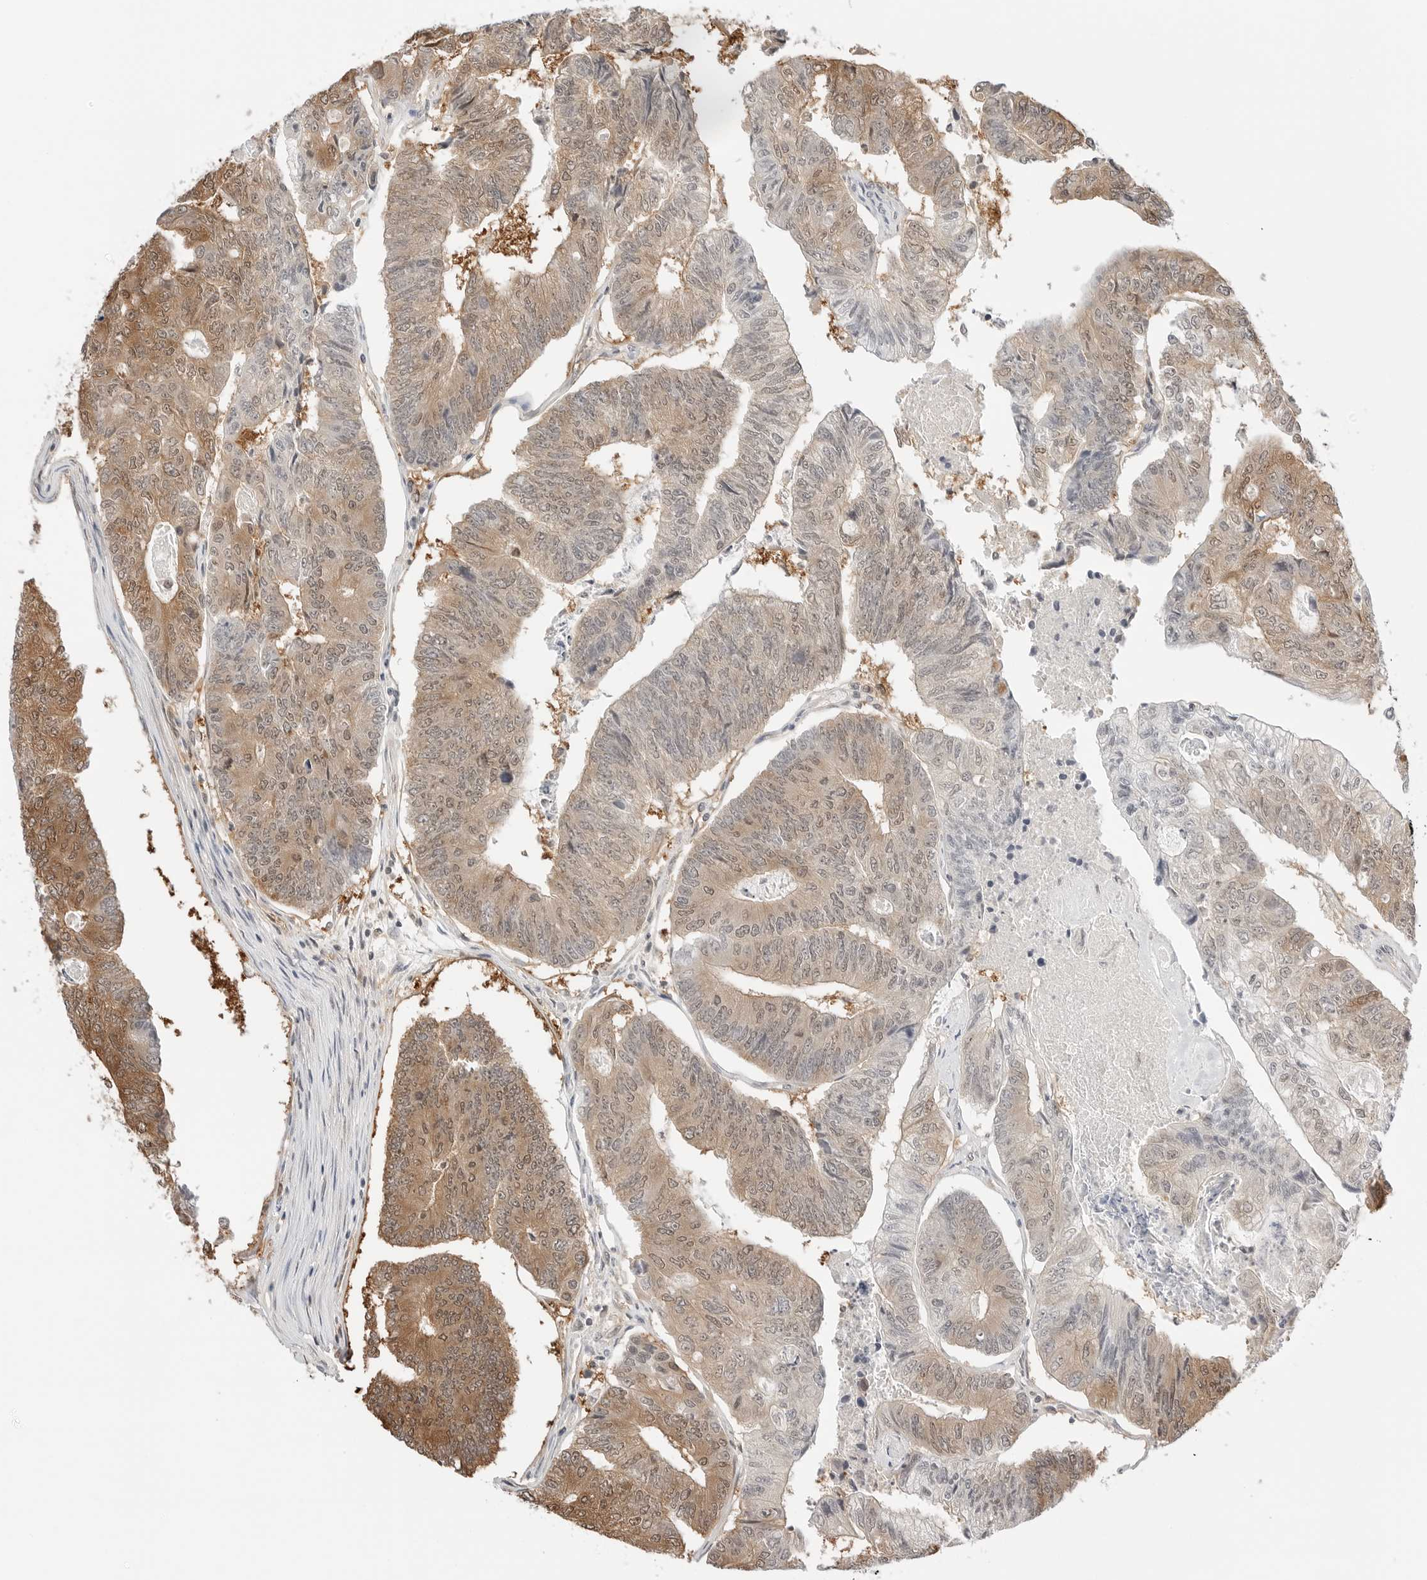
{"staining": {"intensity": "moderate", "quantity": "25%-75%", "location": "cytoplasmic/membranous,nuclear"}, "tissue": "colorectal cancer", "cell_type": "Tumor cells", "image_type": "cancer", "snomed": [{"axis": "morphology", "description": "Adenocarcinoma, NOS"}, {"axis": "topography", "description": "Colon"}], "caption": "Immunohistochemical staining of human colorectal cancer (adenocarcinoma) shows medium levels of moderate cytoplasmic/membranous and nuclear staining in about 25%-75% of tumor cells.", "gene": "NUDC", "patient": {"sex": "female", "age": 67}}